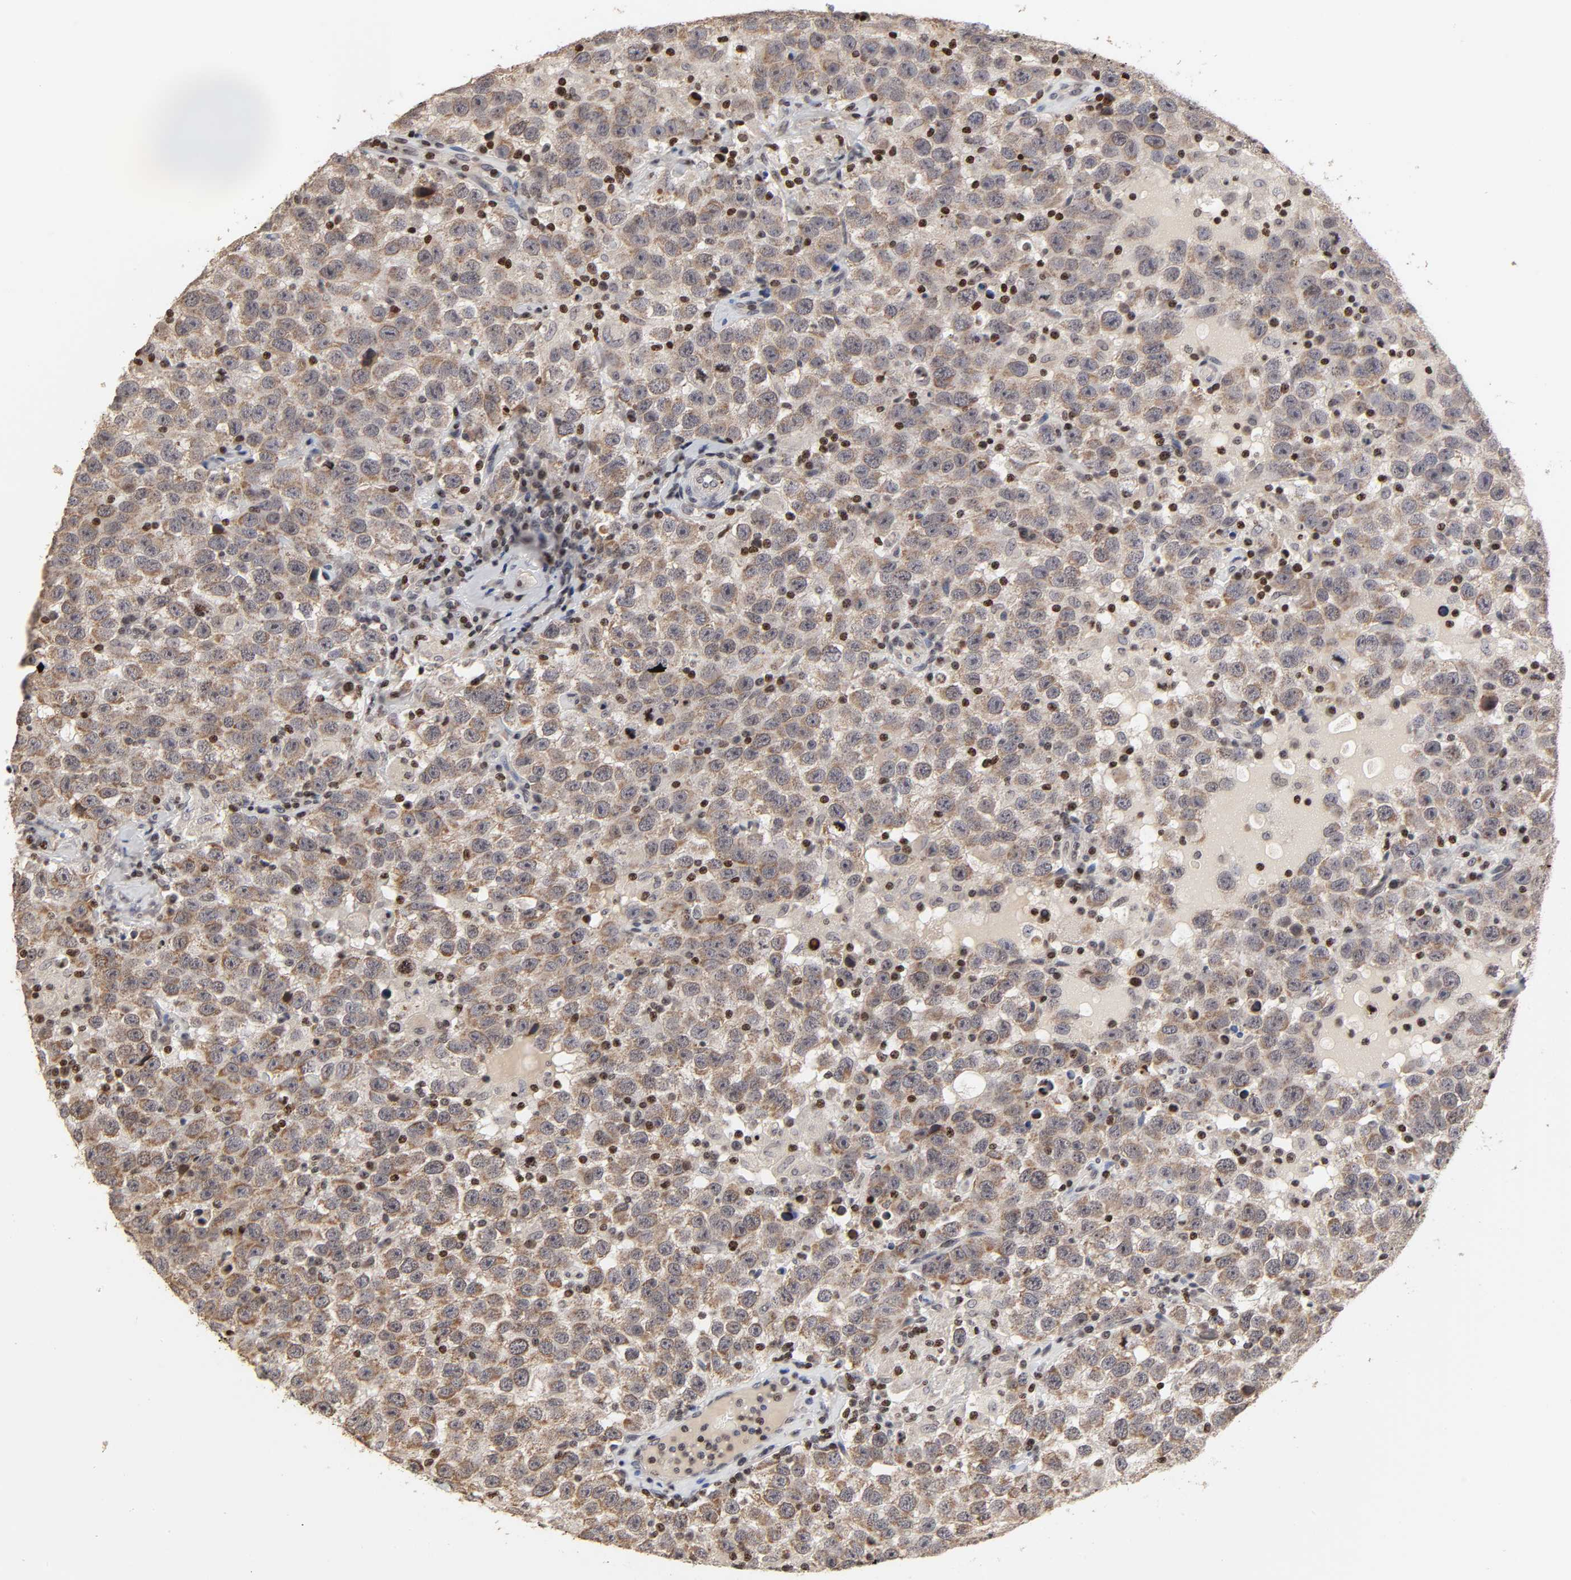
{"staining": {"intensity": "weak", "quantity": ">75%", "location": "cytoplasmic/membranous"}, "tissue": "testis cancer", "cell_type": "Tumor cells", "image_type": "cancer", "snomed": [{"axis": "morphology", "description": "Seminoma, NOS"}, {"axis": "topography", "description": "Testis"}], "caption": "Protein analysis of testis seminoma tissue demonstrates weak cytoplasmic/membranous staining in approximately >75% of tumor cells.", "gene": "ZNF473", "patient": {"sex": "male", "age": 41}}